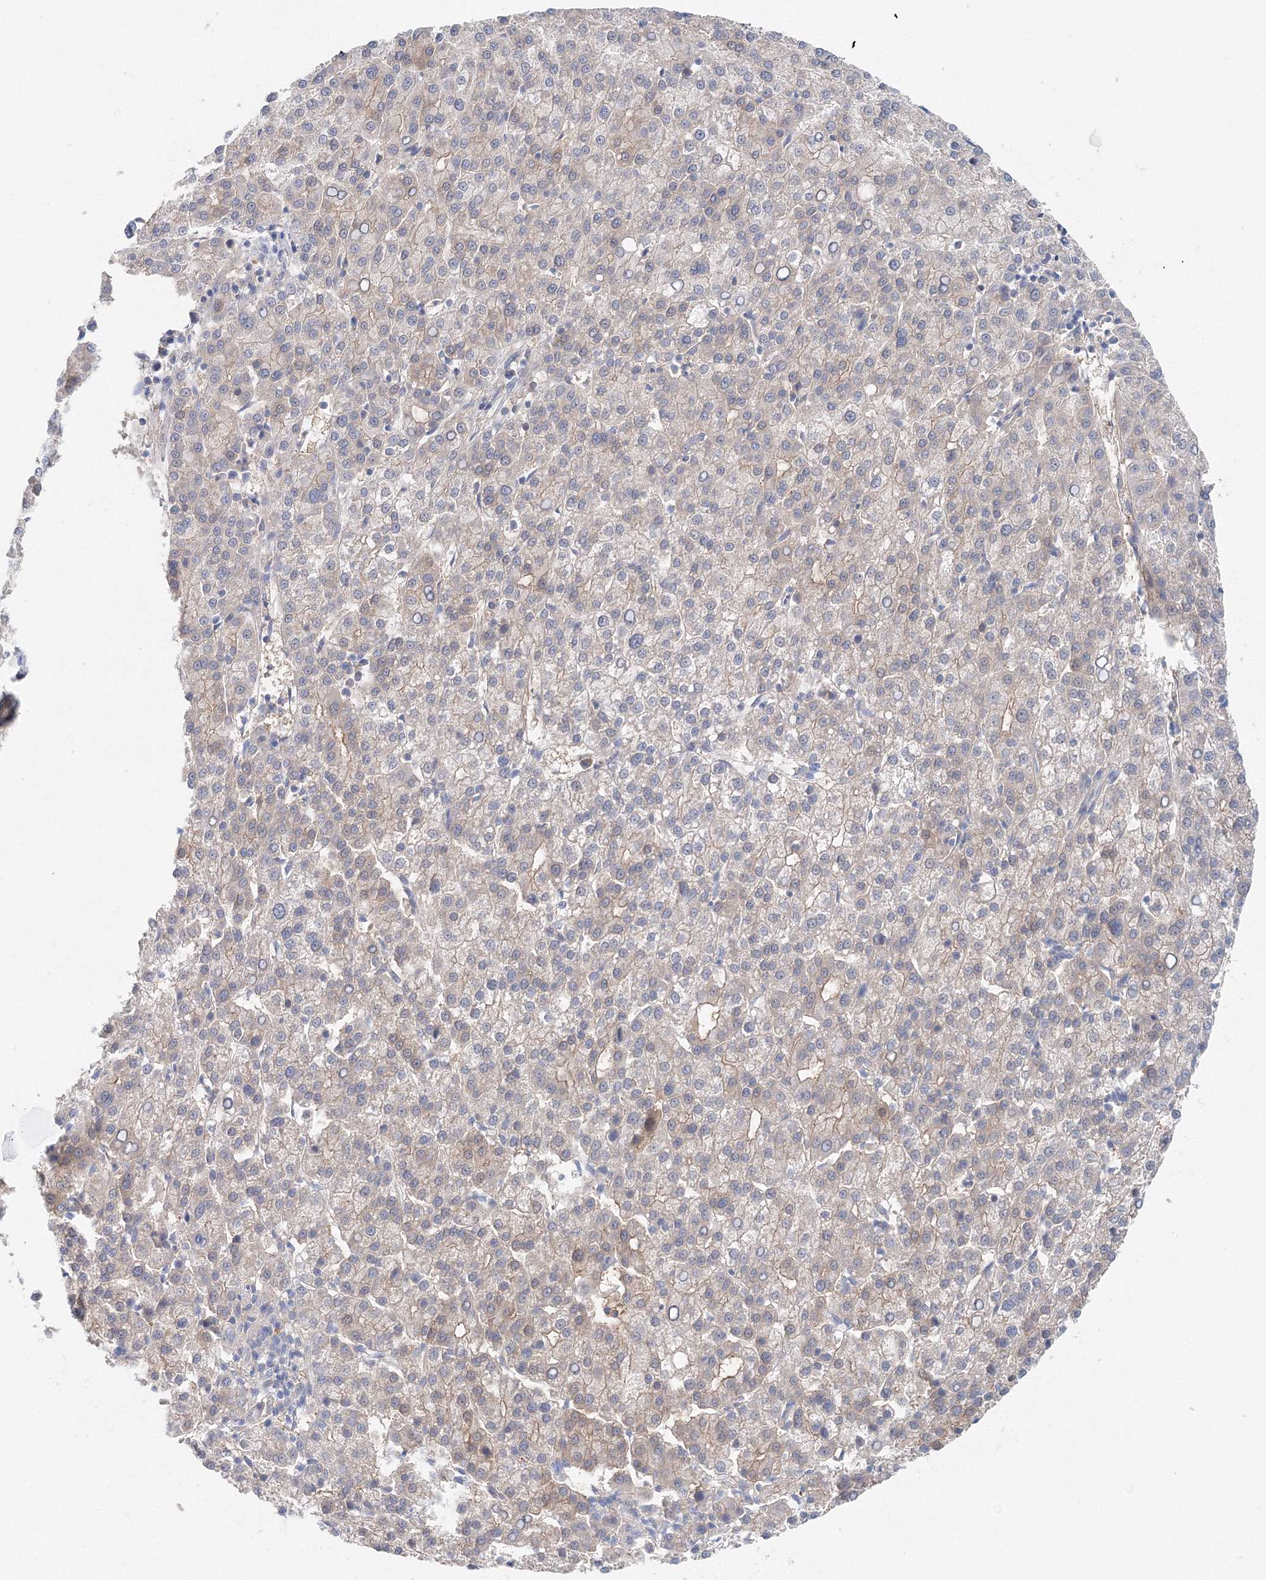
{"staining": {"intensity": "weak", "quantity": "<25%", "location": "cytoplasmic/membranous"}, "tissue": "liver cancer", "cell_type": "Tumor cells", "image_type": "cancer", "snomed": [{"axis": "morphology", "description": "Carcinoma, Hepatocellular, NOS"}, {"axis": "topography", "description": "Liver"}], "caption": "Photomicrograph shows no protein positivity in tumor cells of liver hepatocellular carcinoma tissue.", "gene": "TPRKB", "patient": {"sex": "female", "age": 58}}